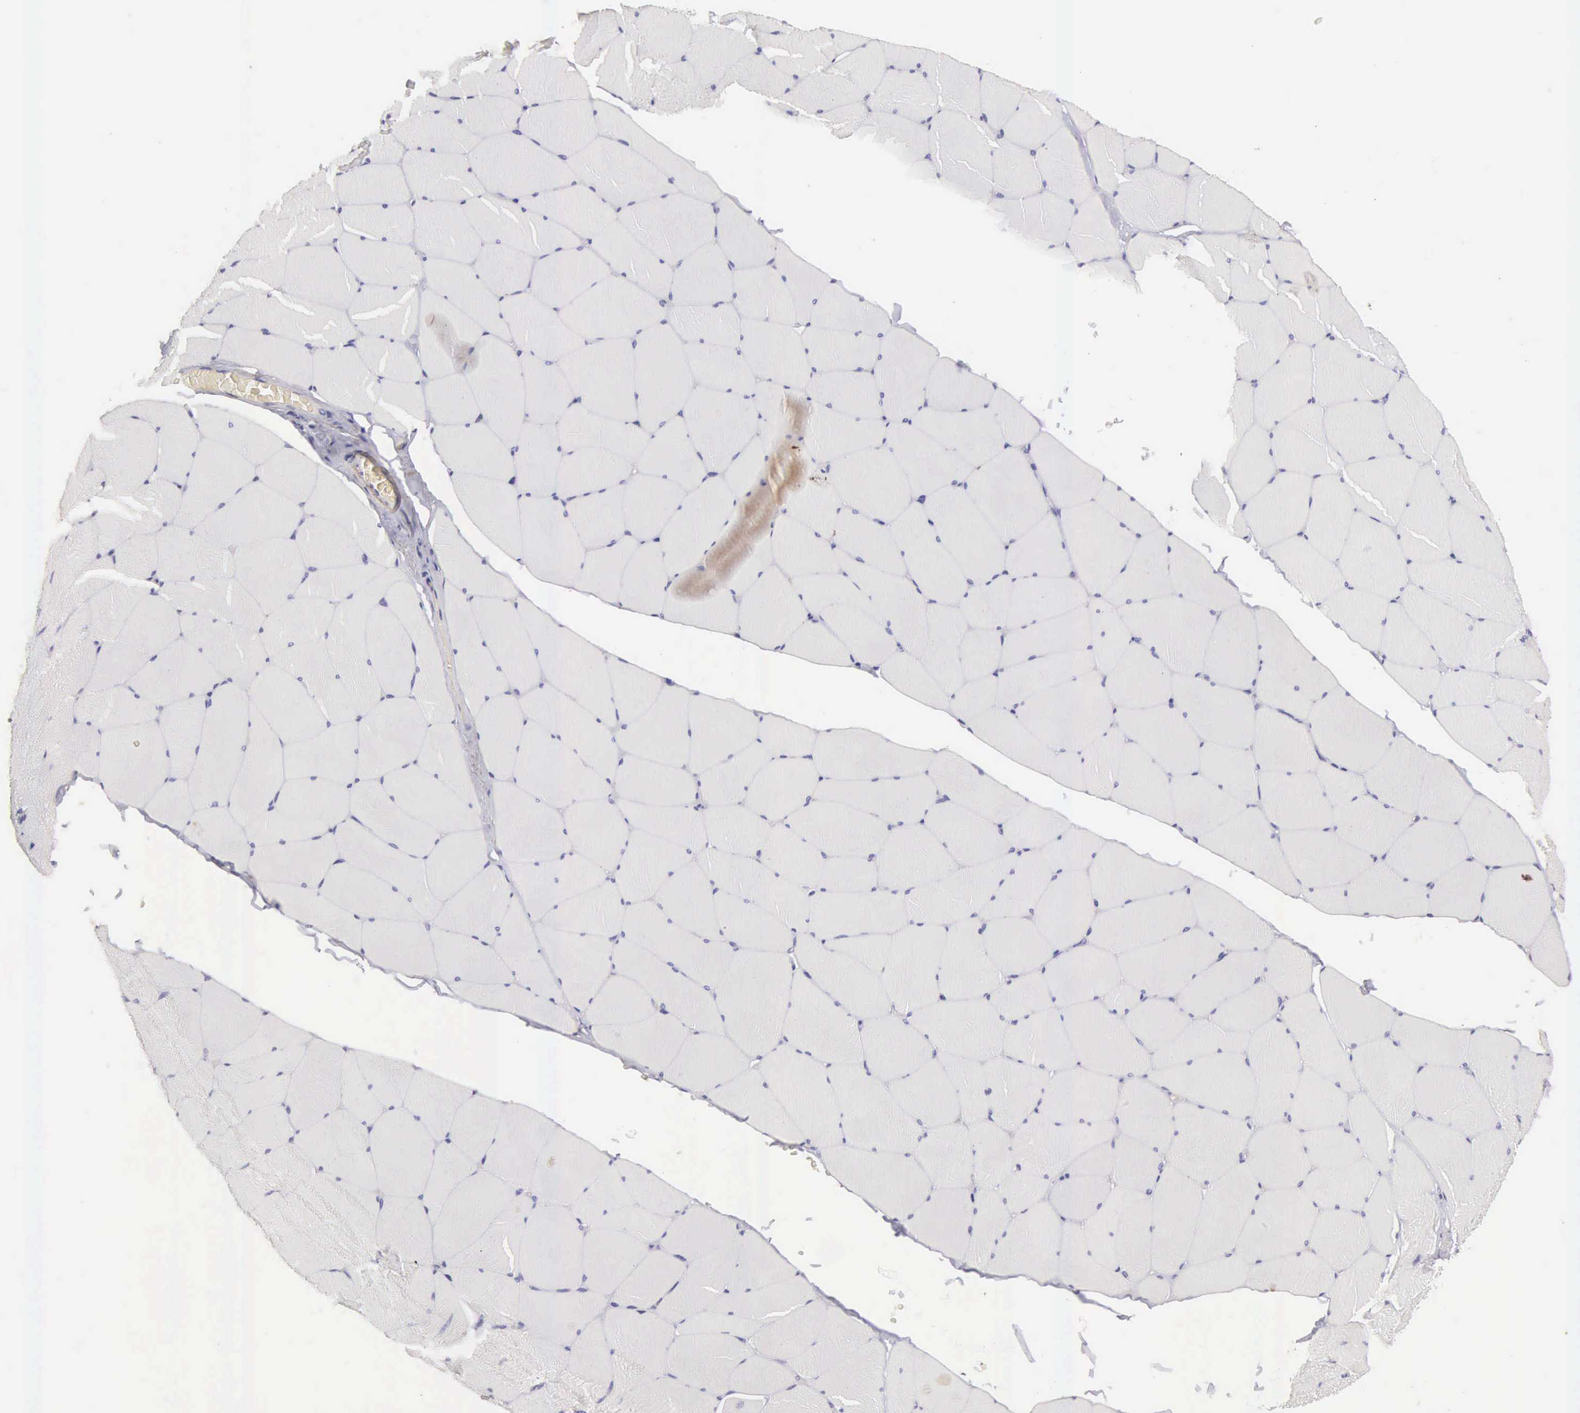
{"staining": {"intensity": "negative", "quantity": "none", "location": "none"}, "tissue": "skeletal muscle", "cell_type": "Myocytes", "image_type": "normal", "snomed": [{"axis": "morphology", "description": "Normal tissue, NOS"}, {"axis": "topography", "description": "Skeletal muscle"}, {"axis": "topography", "description": "Salivary gland"}], "caption": "The histopathology image reveals no staining of myocytes in unremarkable skeletal muscle.", "gene": "CLU", "patient": {"sex": "male", "age": 62}}